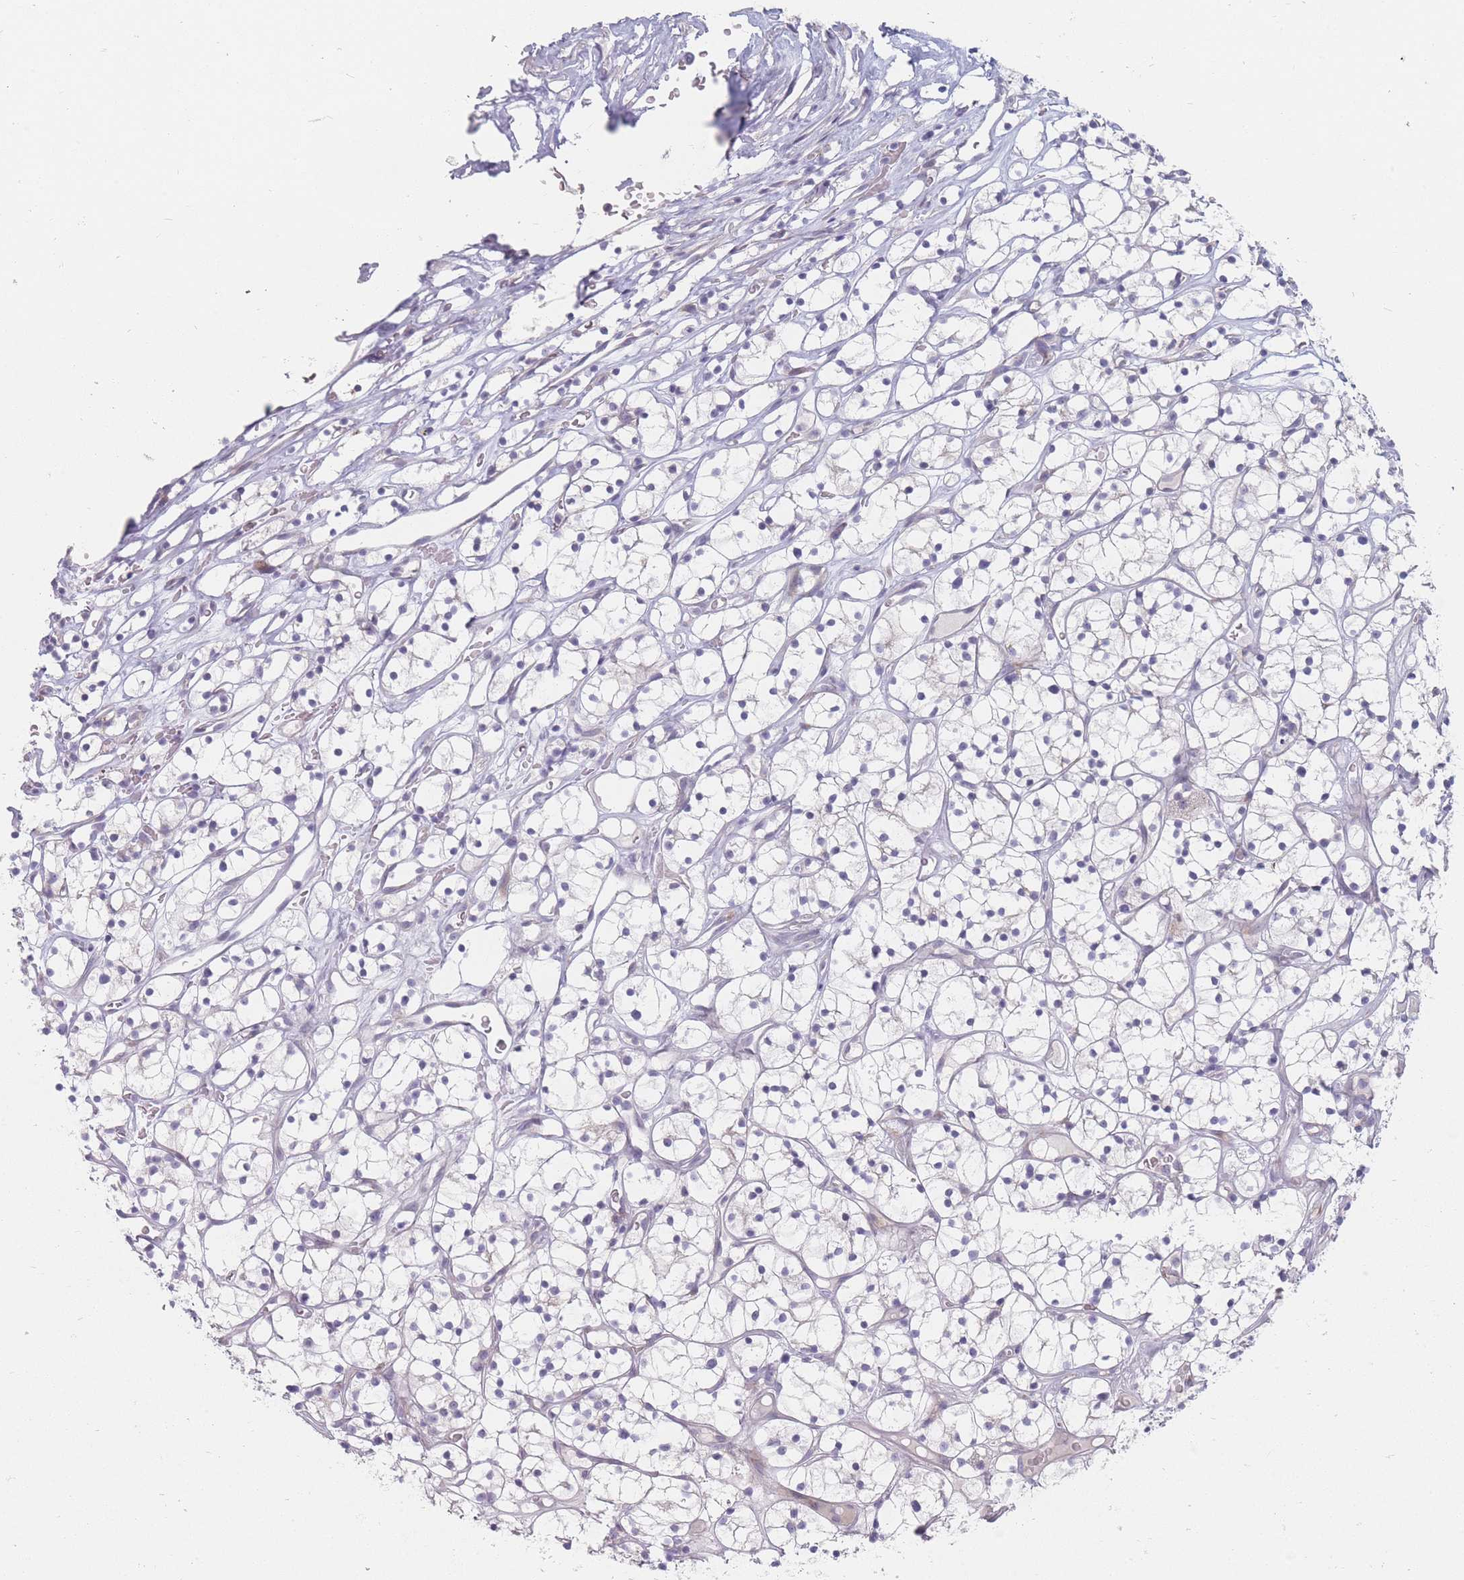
{"staining": {"intensity": "negative", "quantity": "none", "location": "none"}, "tissue": "renal cancer", "cell_type": "Tumor cells", "image_type": "cancer", "snomed": [{"axis": "morphology", "description": "Adenocarcinoma, NOS"}, {"axis": "topography", "description": "Kidney"}], "caption": "IHC micrograph of neoplastic tissue: renal adenocarcinoma stained with DAB (3,3'-diaminobenzidine) exhibits no significant protein staining in tumor cells.", "gene": "SPATS1", "patient": {"sex": "female", "age": 64}}